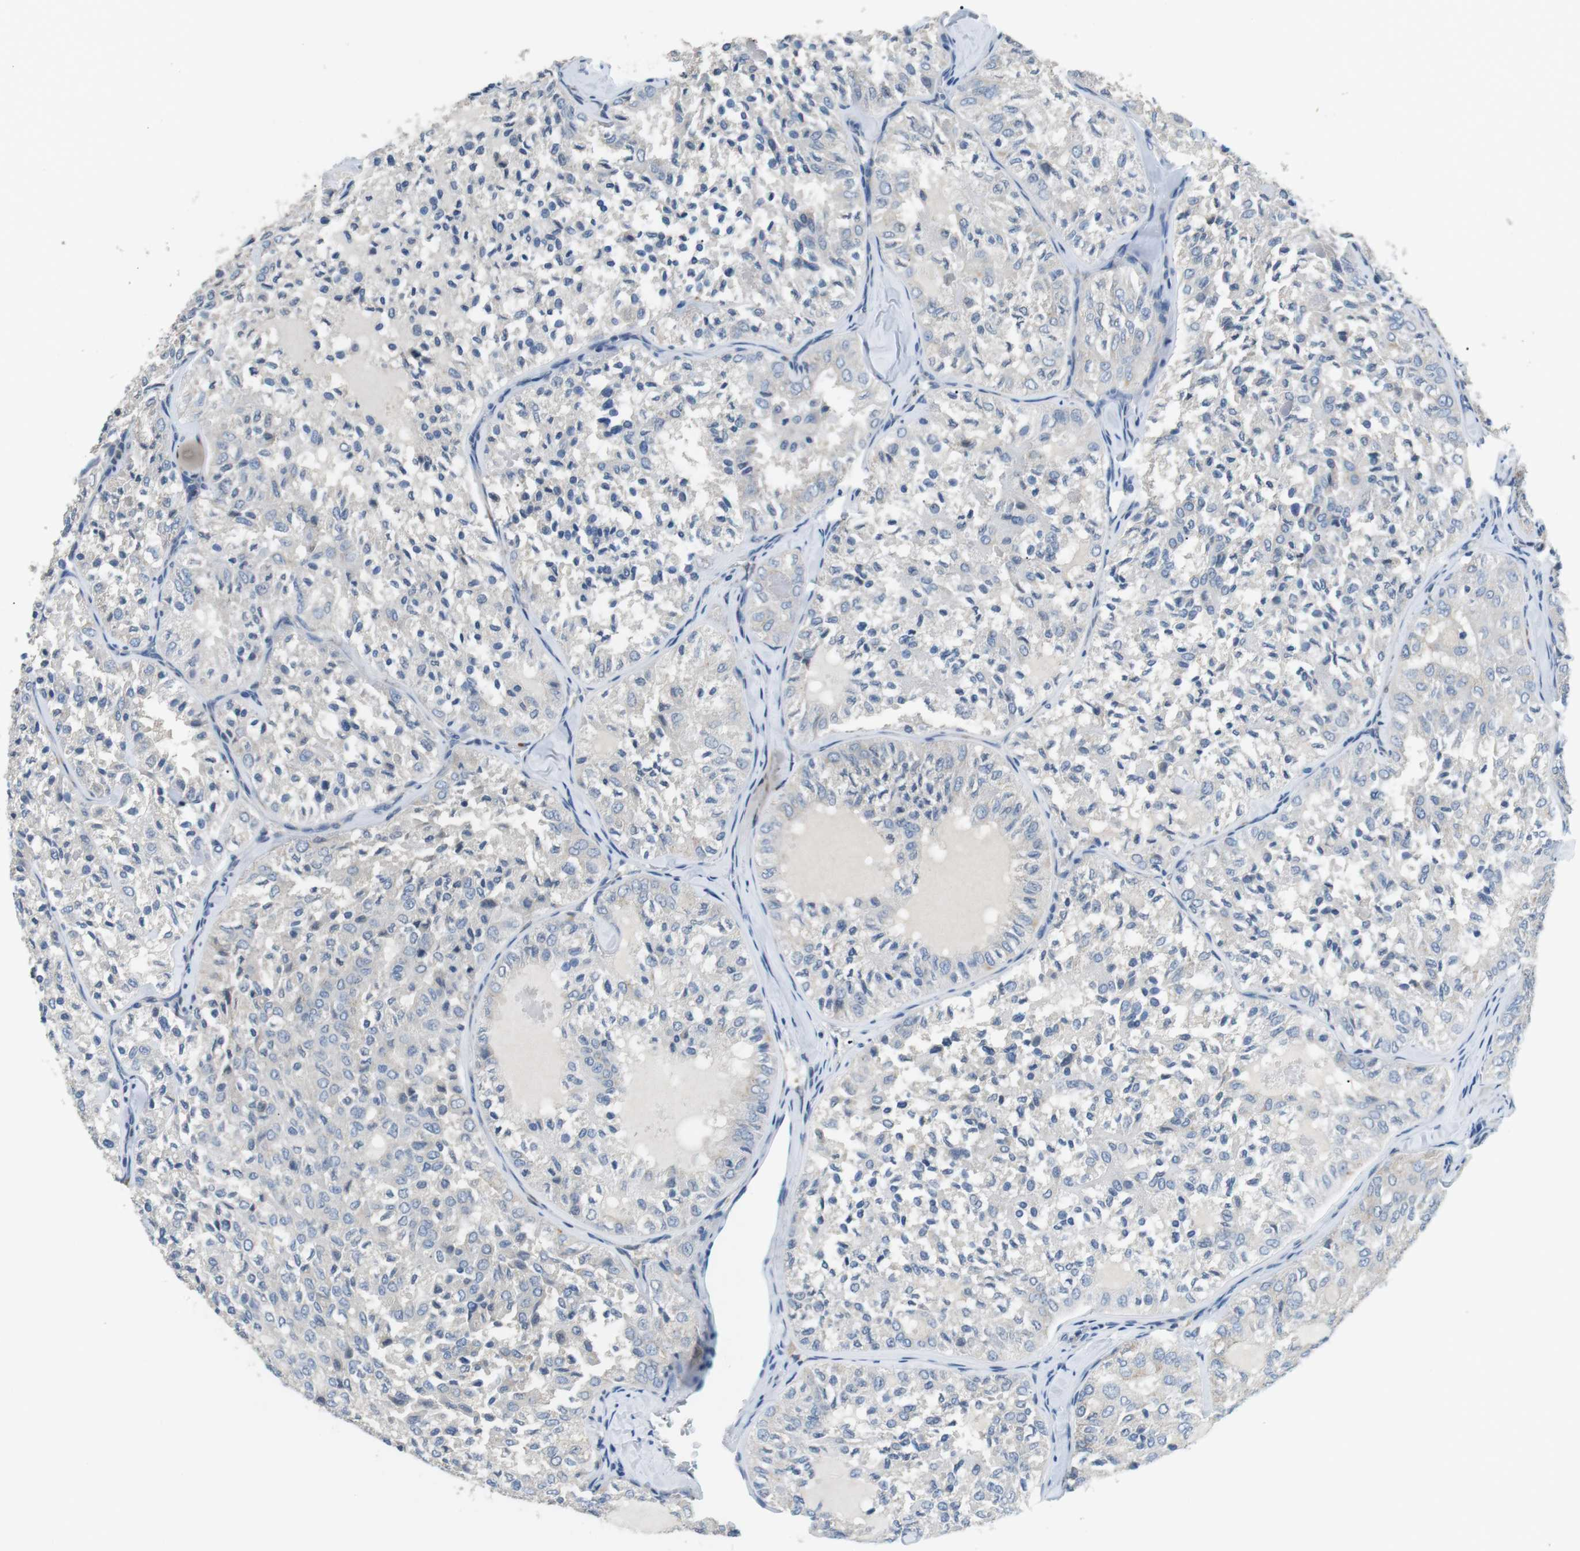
{"staining": {"intensity": "negative", "quantity": "none", "location": "none"}, "tissue": "thyroid cancer", "cell_type": "Tumor cells", "image_type": "cancer", "snomed": [{"axis": "morphology", "description": "Follicular adenoma carcinoma, NOS"}, {"axis": "topography", "description": "Thyroid gland"}], "caption": "Tumor cells show no significant positivity in follicular adenoma carcinoma (thyroid).", "gene": "UNC5CL", "patient": {"sex": "male", "age": 75}}